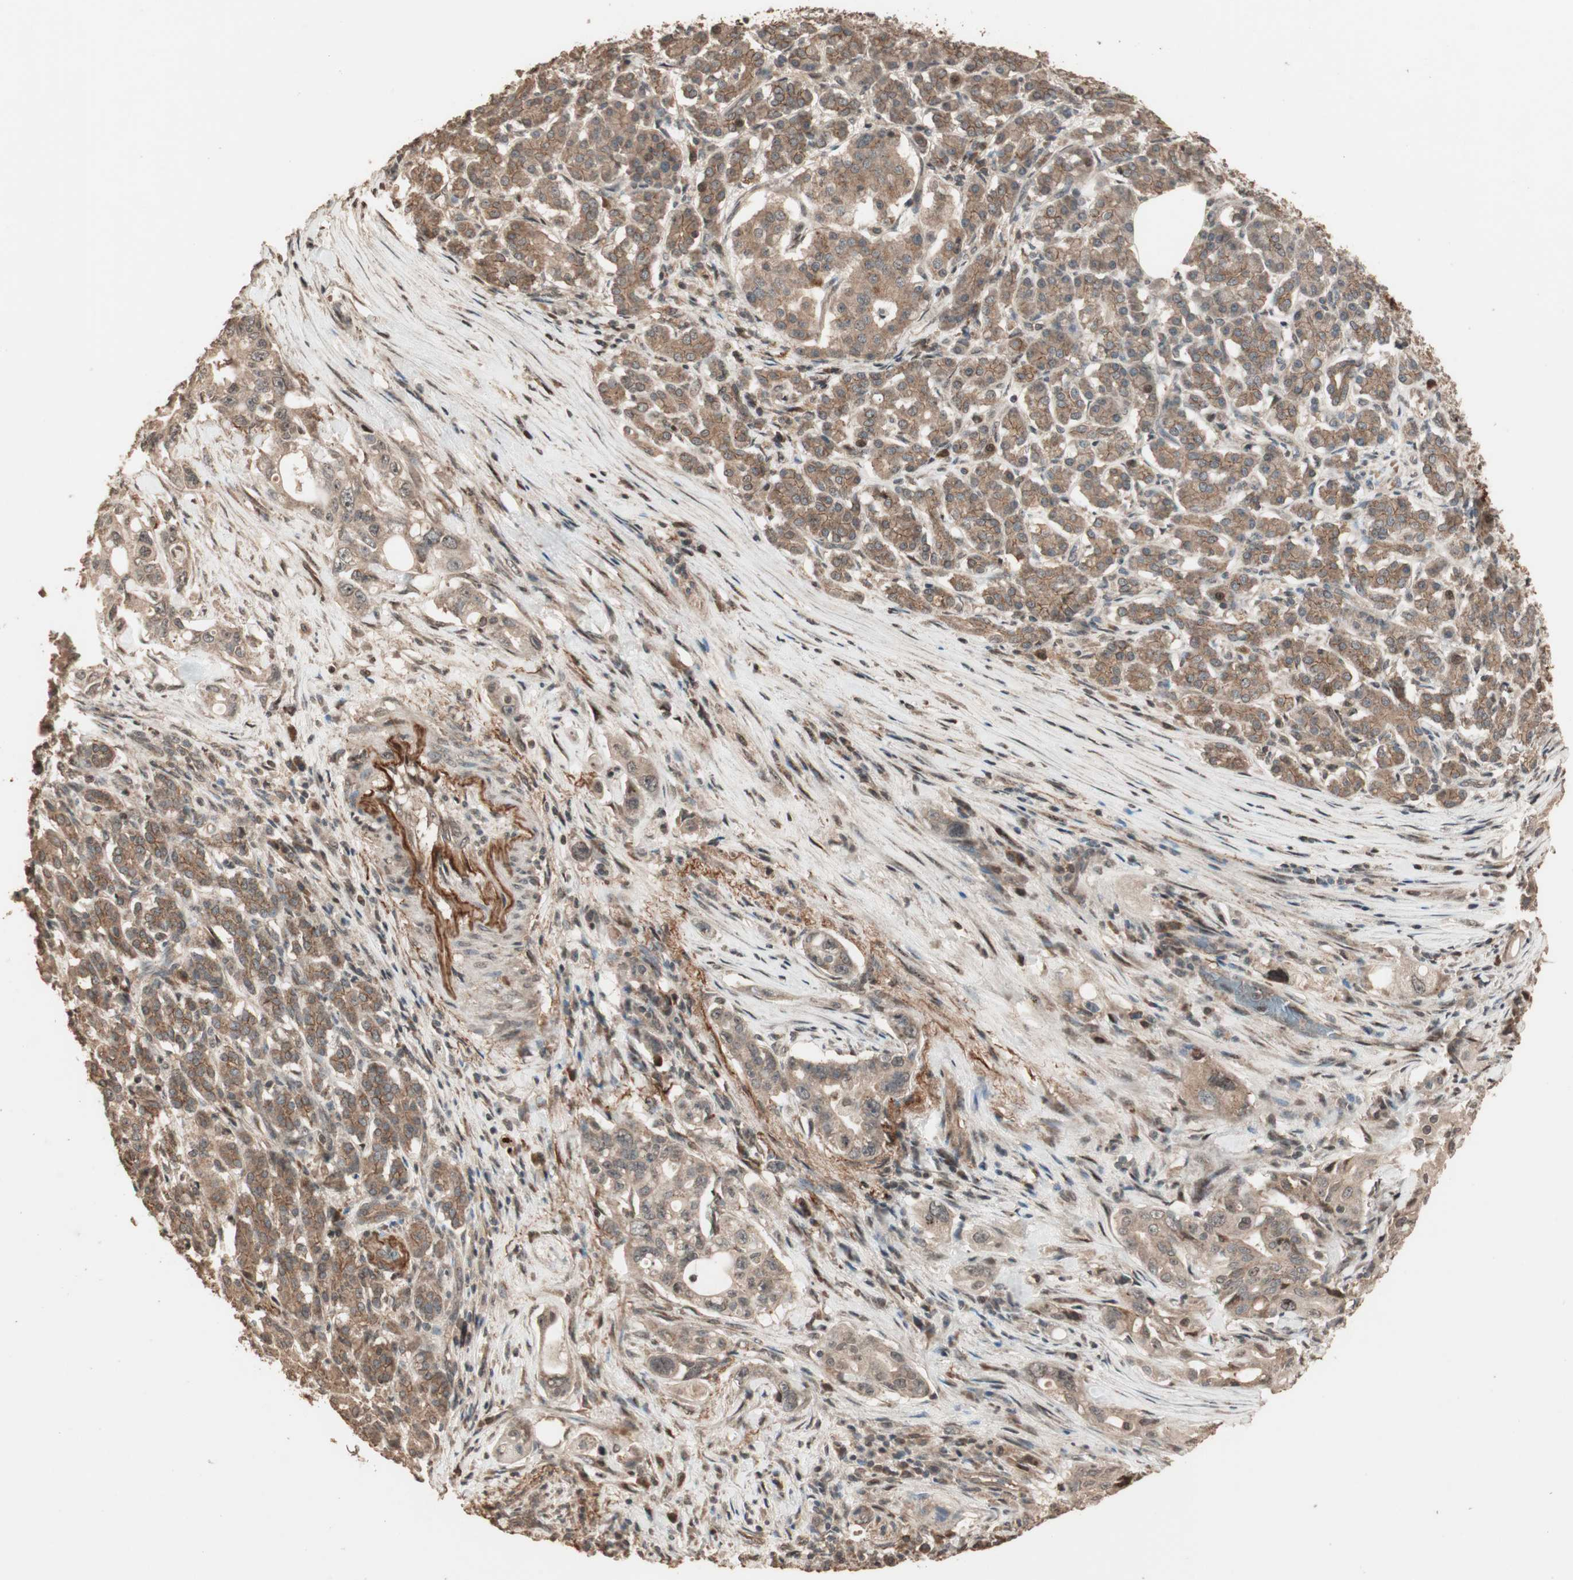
{"staining": {"intensity": "moderate", "quantity": ">75%", "location": "cytoplasmic/membranous"}, "tissue": "pancreatic cancer", "cell_type": "Tumor cells", "image_type": "cancer", "snomed": [{"axis": "morphology", "description": "Normal tissue, NOS"}, {"axis": "topography", "description": "Pancreas"}], "caption": "Protein staining by IHC shows moderate cytoplasmic/membranous positivity in about >75% of tumor cells in pancreatic cancer.", "gene": "USP20", "patient": {"sex": "male", "age": 42}}